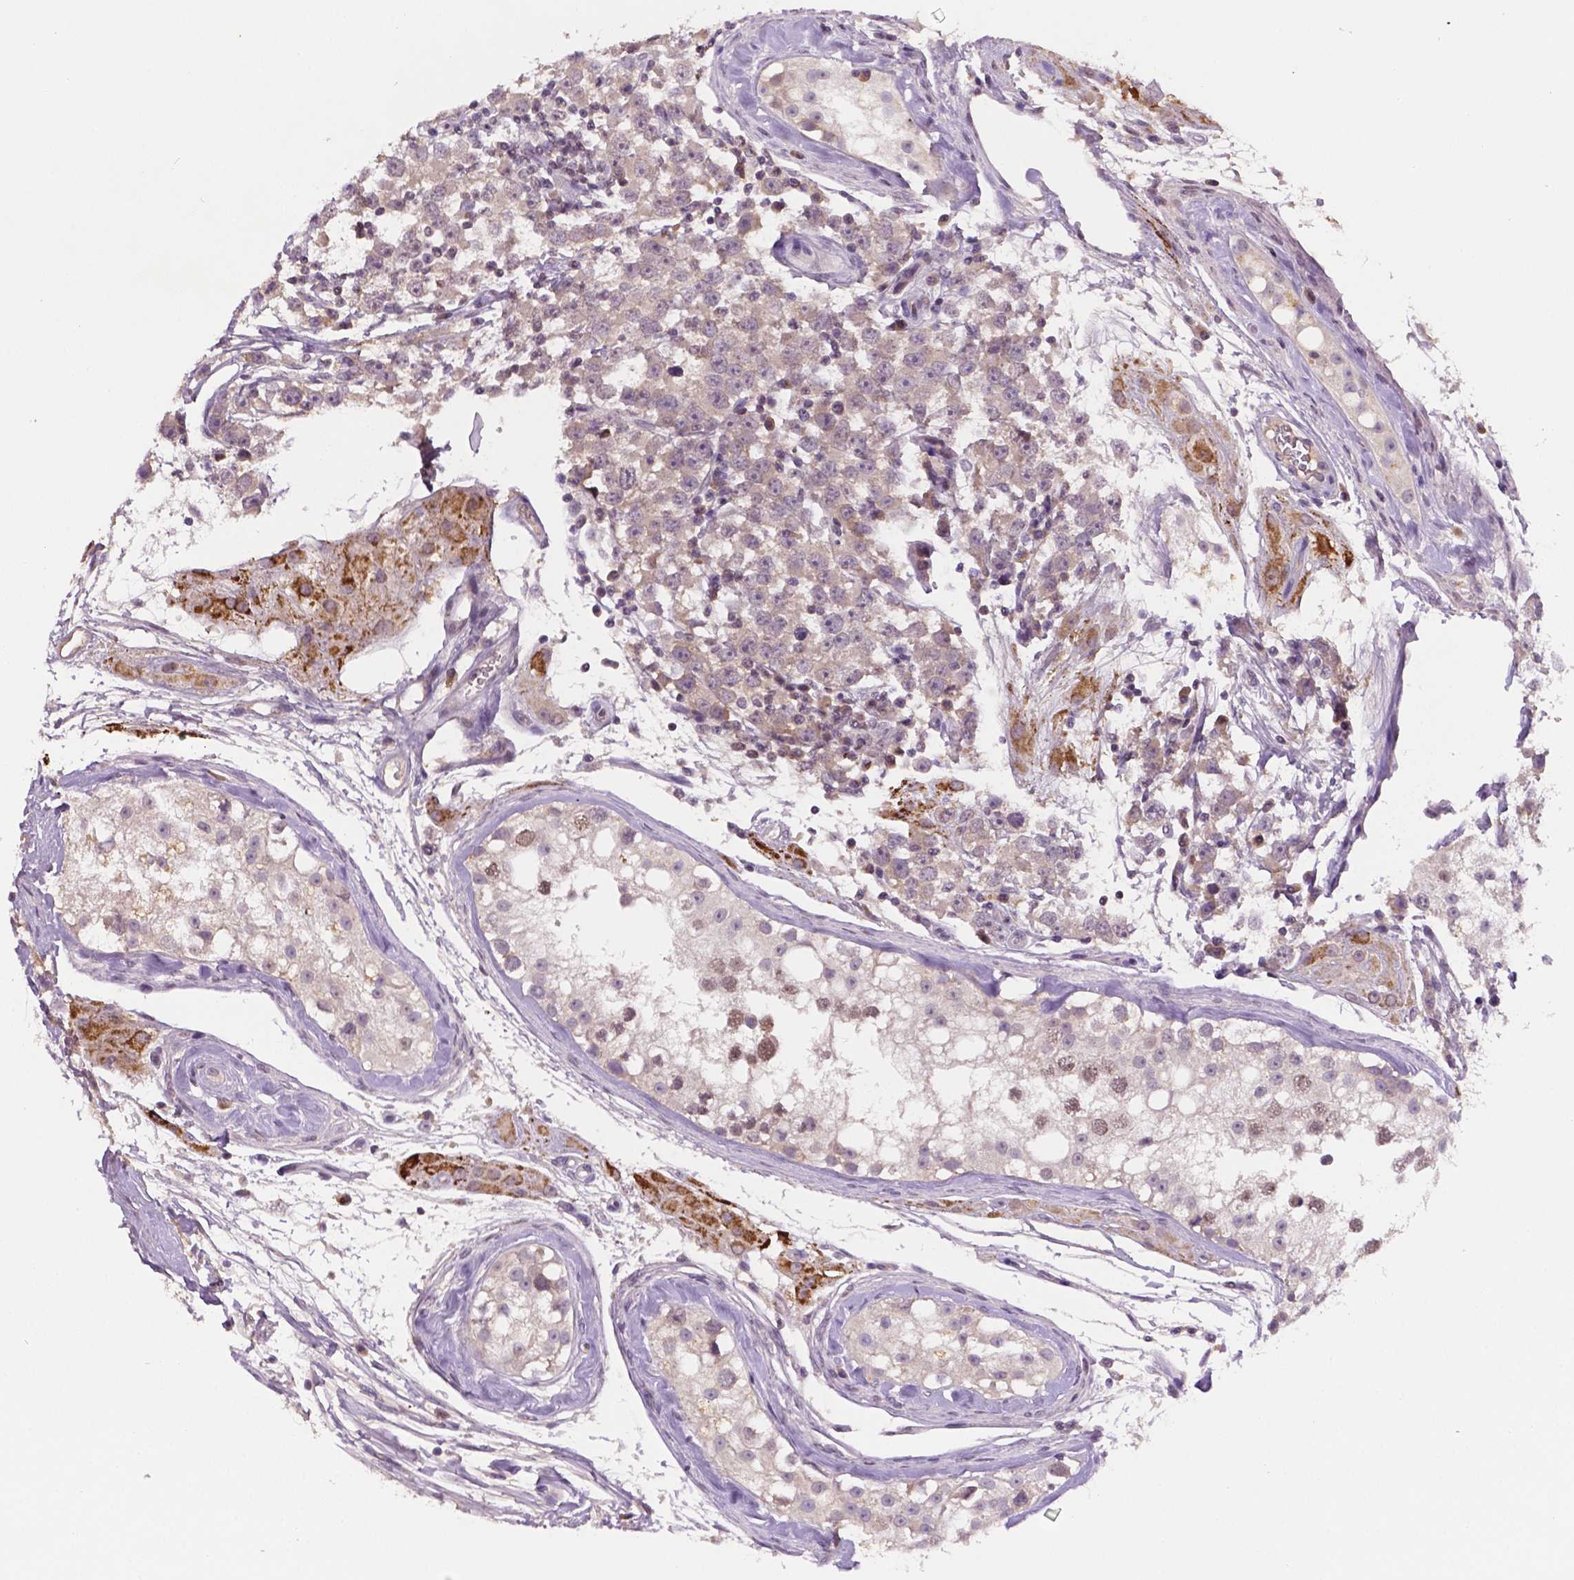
{"staining": {"intensity": "negative", "quantity": "none", "location": "none"}, "tissue": "testis cancer", "cell_type": "Tumor cells", "image_type": "cancer", "snomed": [{"axis": "morphology", "description": "Seminoma, NOS"}, {"axis": "topography", "description": "Testis"}], "caption": "Immunohistochemistry (IHC) photomicrograph of neoplastic tissue: human testis cancer stained with DAB (3,3'-diaminobenzidine) reveals no significant protein staining in tumor cells. (Immunohistochemistry, brightfield microscopy, high magnification).", "gene": "MROH6", "patient": {"sex": "male", "age": 34}}